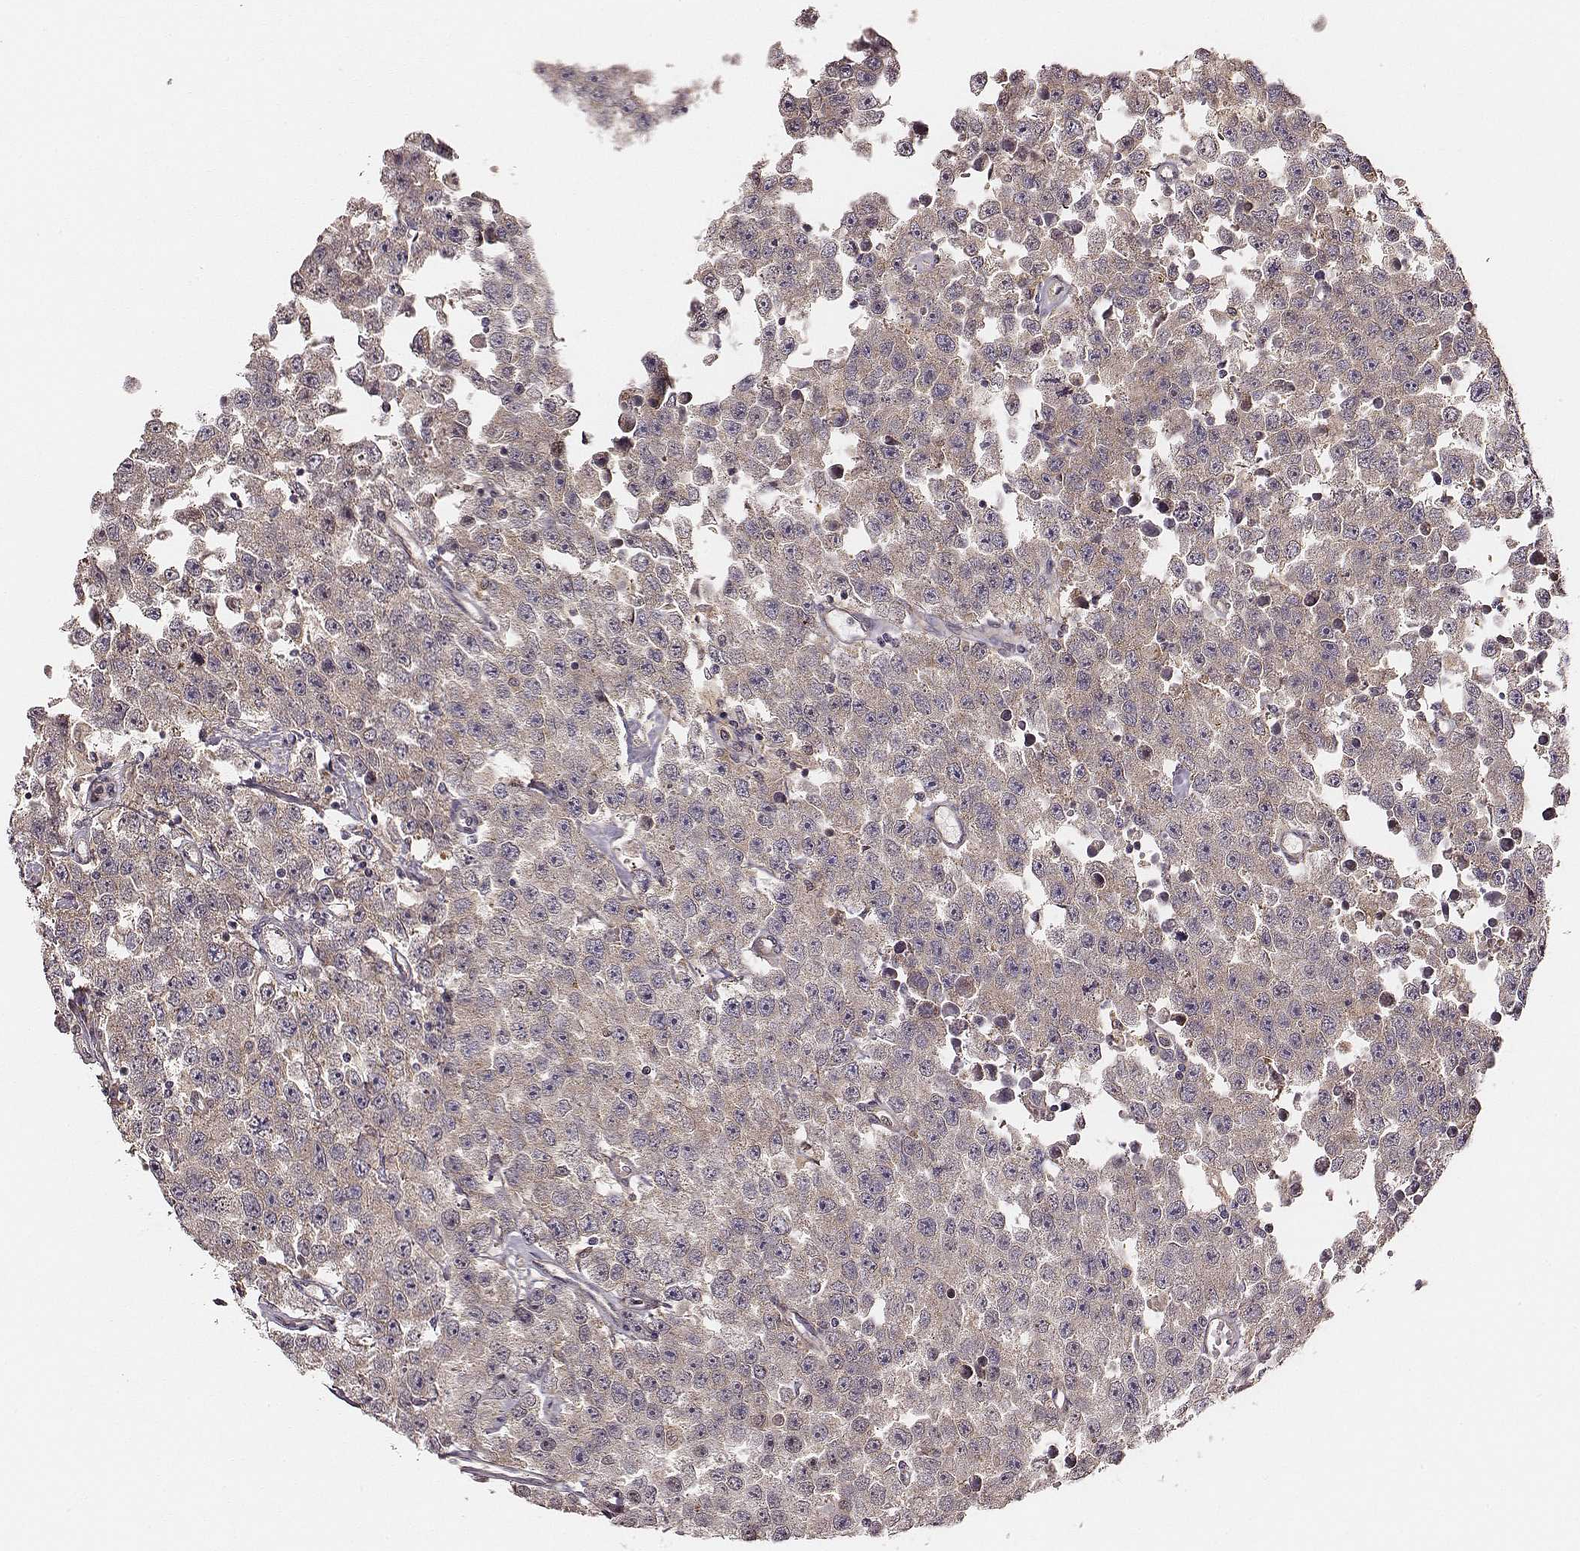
{"staining": {"intensity": "weak", "quantity": ">75%", "location": "cytoplasmic/membranous"}, "tissue": "testis cancer", "cell_type": "Tumor cells", "image_type": "cancer", "snomed": [{"axis": "morphology", "description": "Seminoma, NOS"}, {"axis": "topography", "description": "Testis"}], "caption": "Testis cancer stained with a protein marker displays weak staining in tumor cells.", "gene": "VPS26A", "patient": {"sex": "male", "age": 52}}